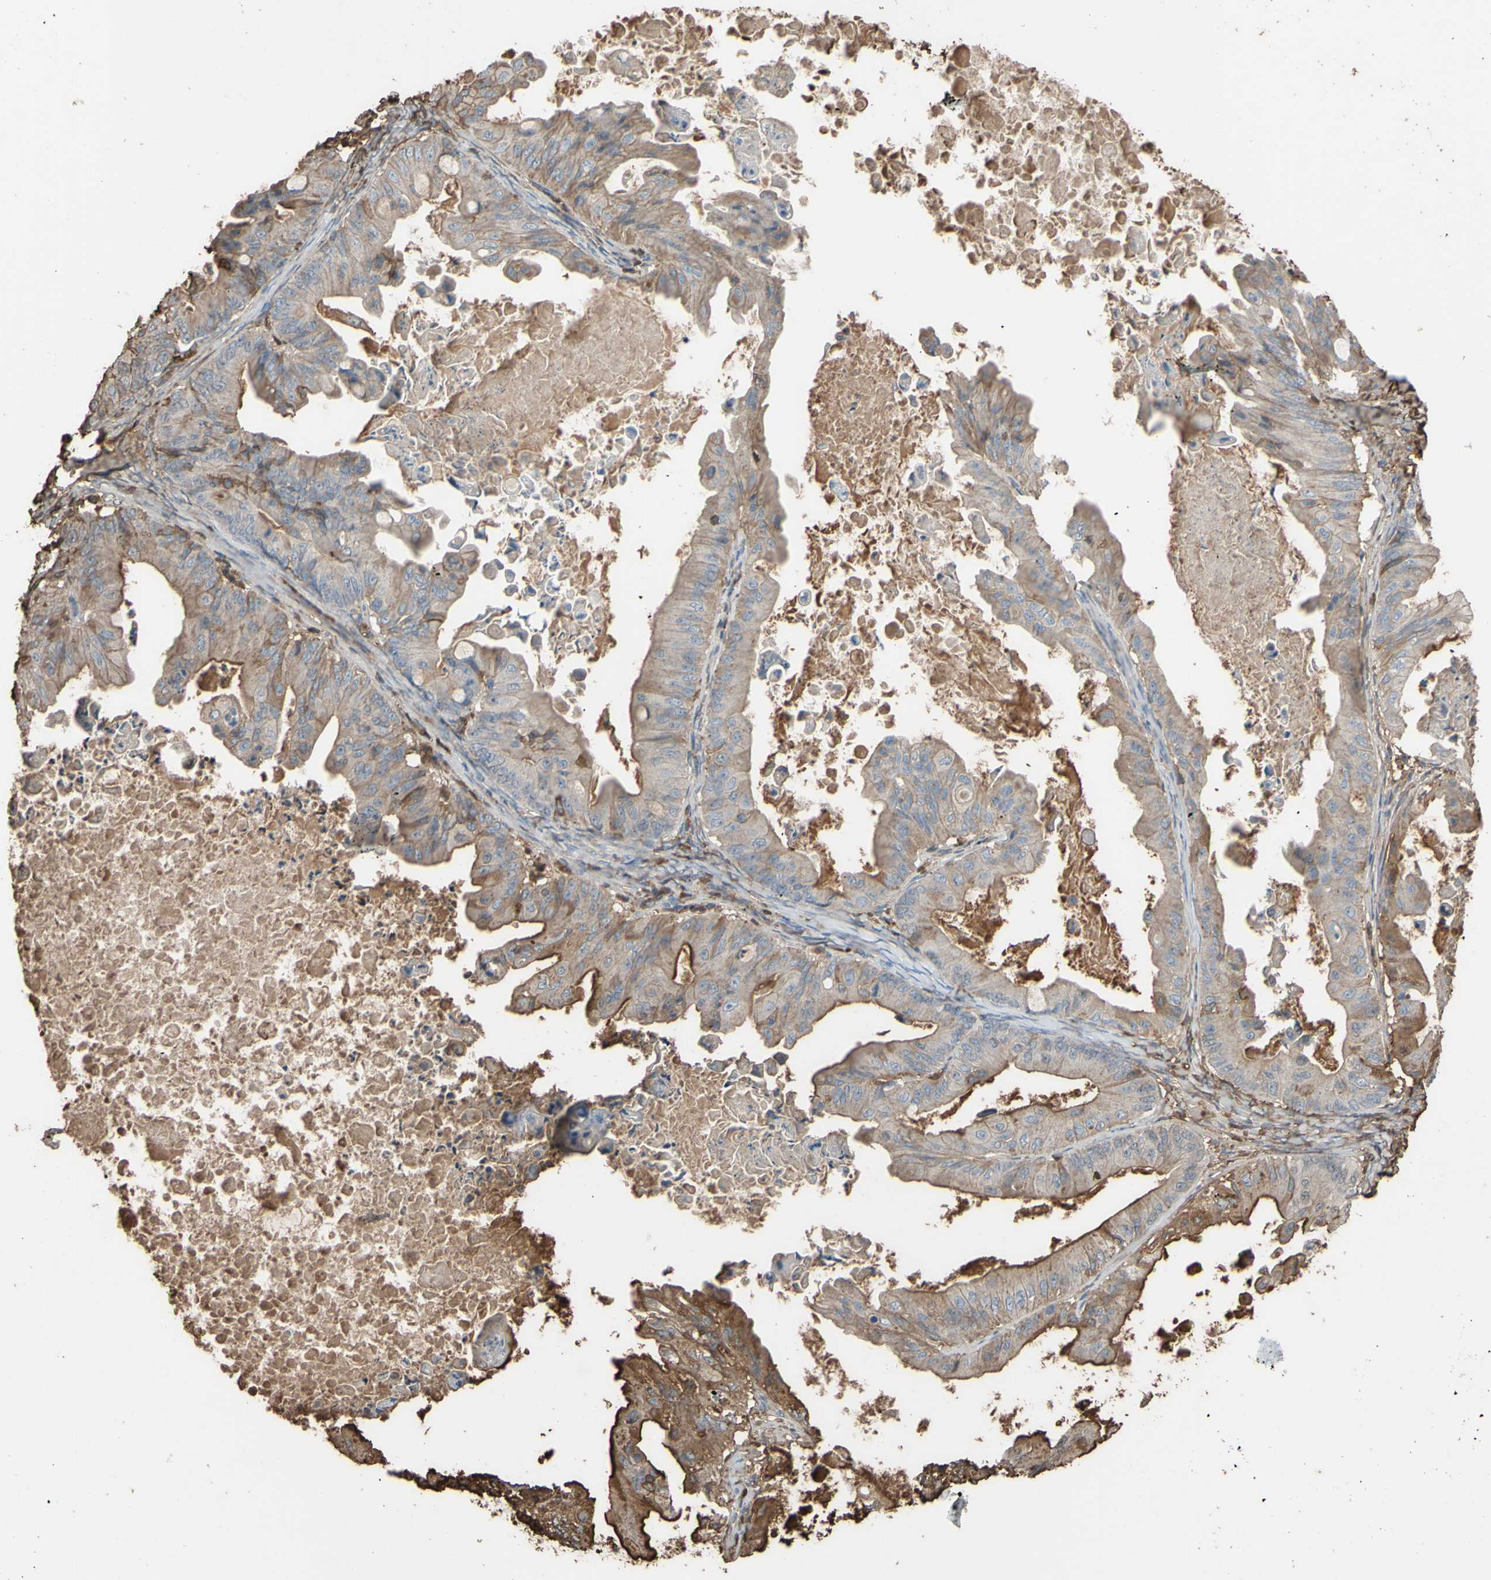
{"staining": {"intensity": "weak", "quantity": ">75%", "location": "cytoplasmic/membranous"}, "tissue": "ovarian cancer", "cell_type": "Tumor cells", "image_type": "cancer", "snomed": [{"axis": "morphology", "description": "Cystadenocarcinoma, mucinous, NOS"}, {"axis": "topography", "description": "Ovary"}], "caption": "Mucinous cystadenocarcinoma (ovarian) tissue shows weak cytoplasmic/membranous staining in about >75% of tumor cells, visualized by immunohistochemistry.", "gene": "PTGDS", "patient": {"sex": "female", "age": 37}}